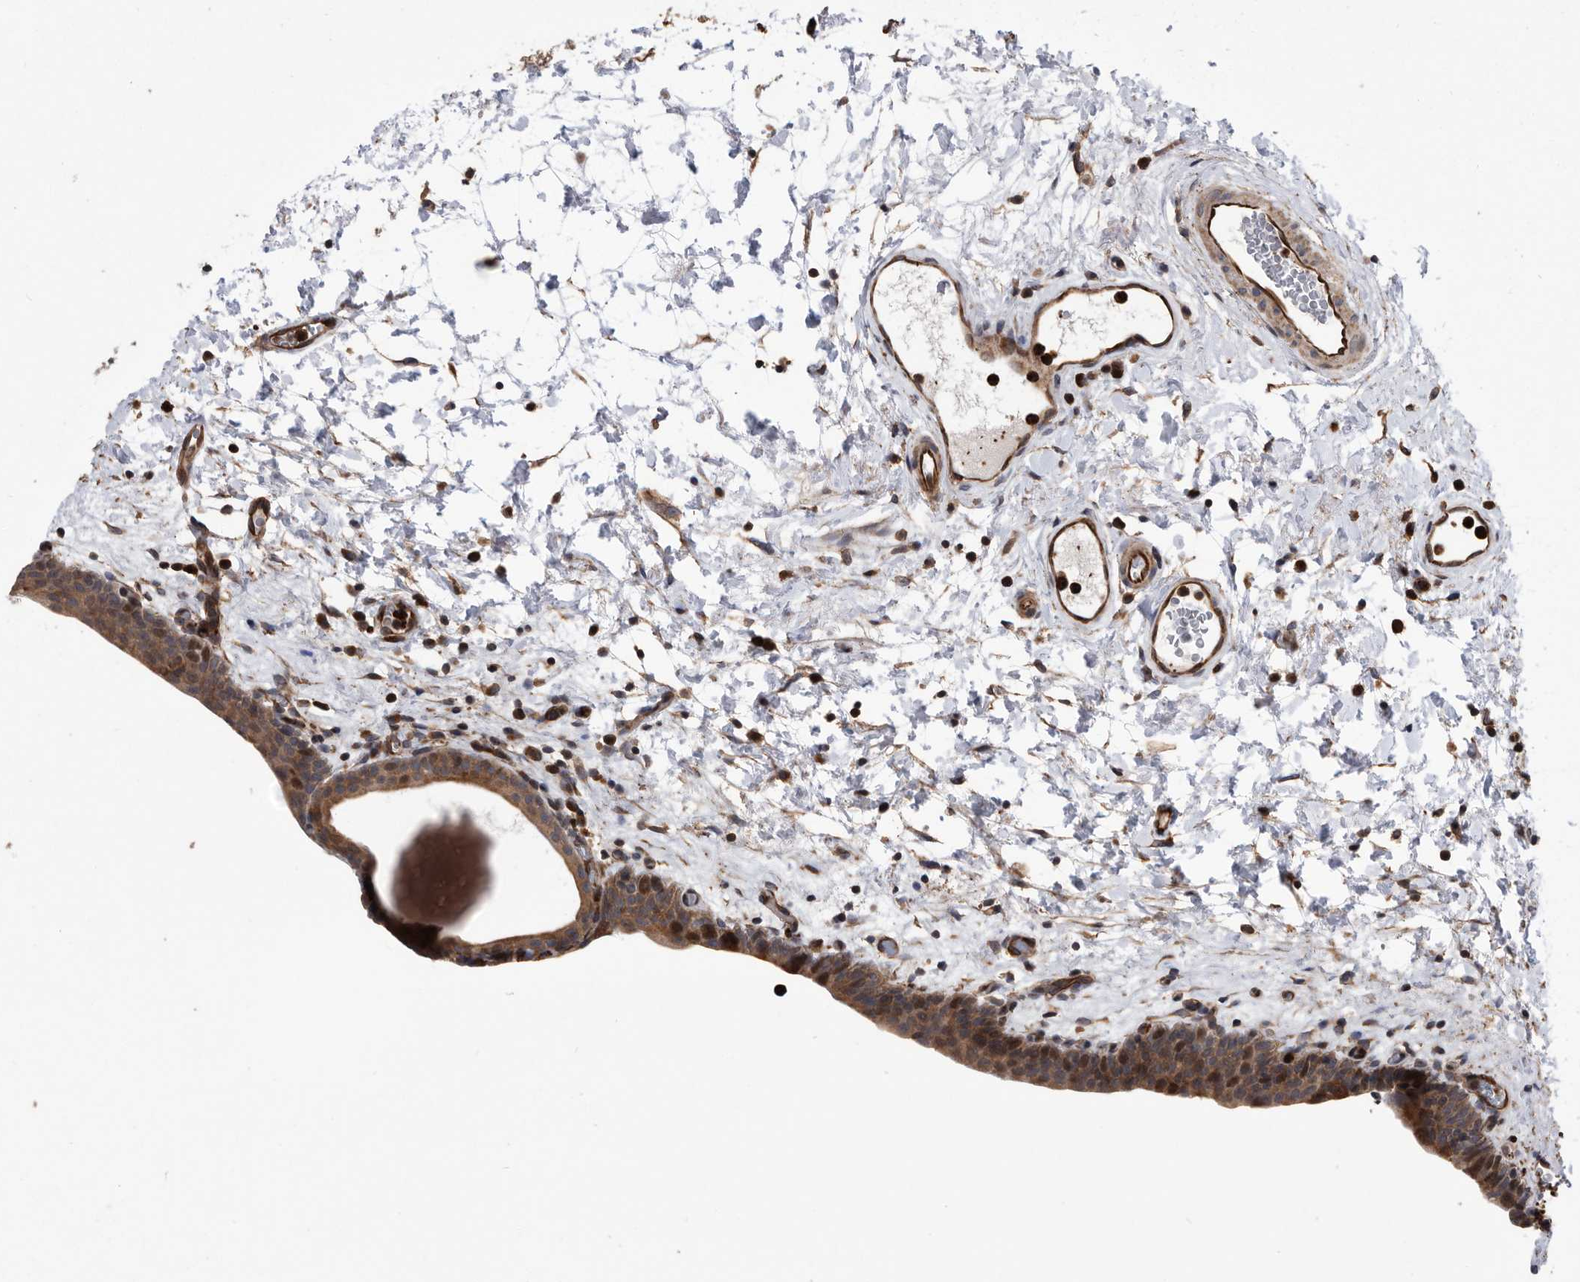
{"staining": {"intensity": "moderate", "quantity": "25%-75%", "location": "cytoplasmic/membranous"}, "tissue": "urinary bladder", "cell_type": "Urothelial cells", "image_type": "normal", "snomed": [{"axis": "morphology", "description": "Normal tissue, NOS"}, {"axis": "topography", "description": "Urinary bladder"}], "caption": "This is a photomicrograph of IHC staining of unremarkable urinary bladder, which shows moderate expression in the cytoplasmic/membranous of urothelial cells.", "gene": "SERINC2", "patient": {"sex": "male", "age": 83}}